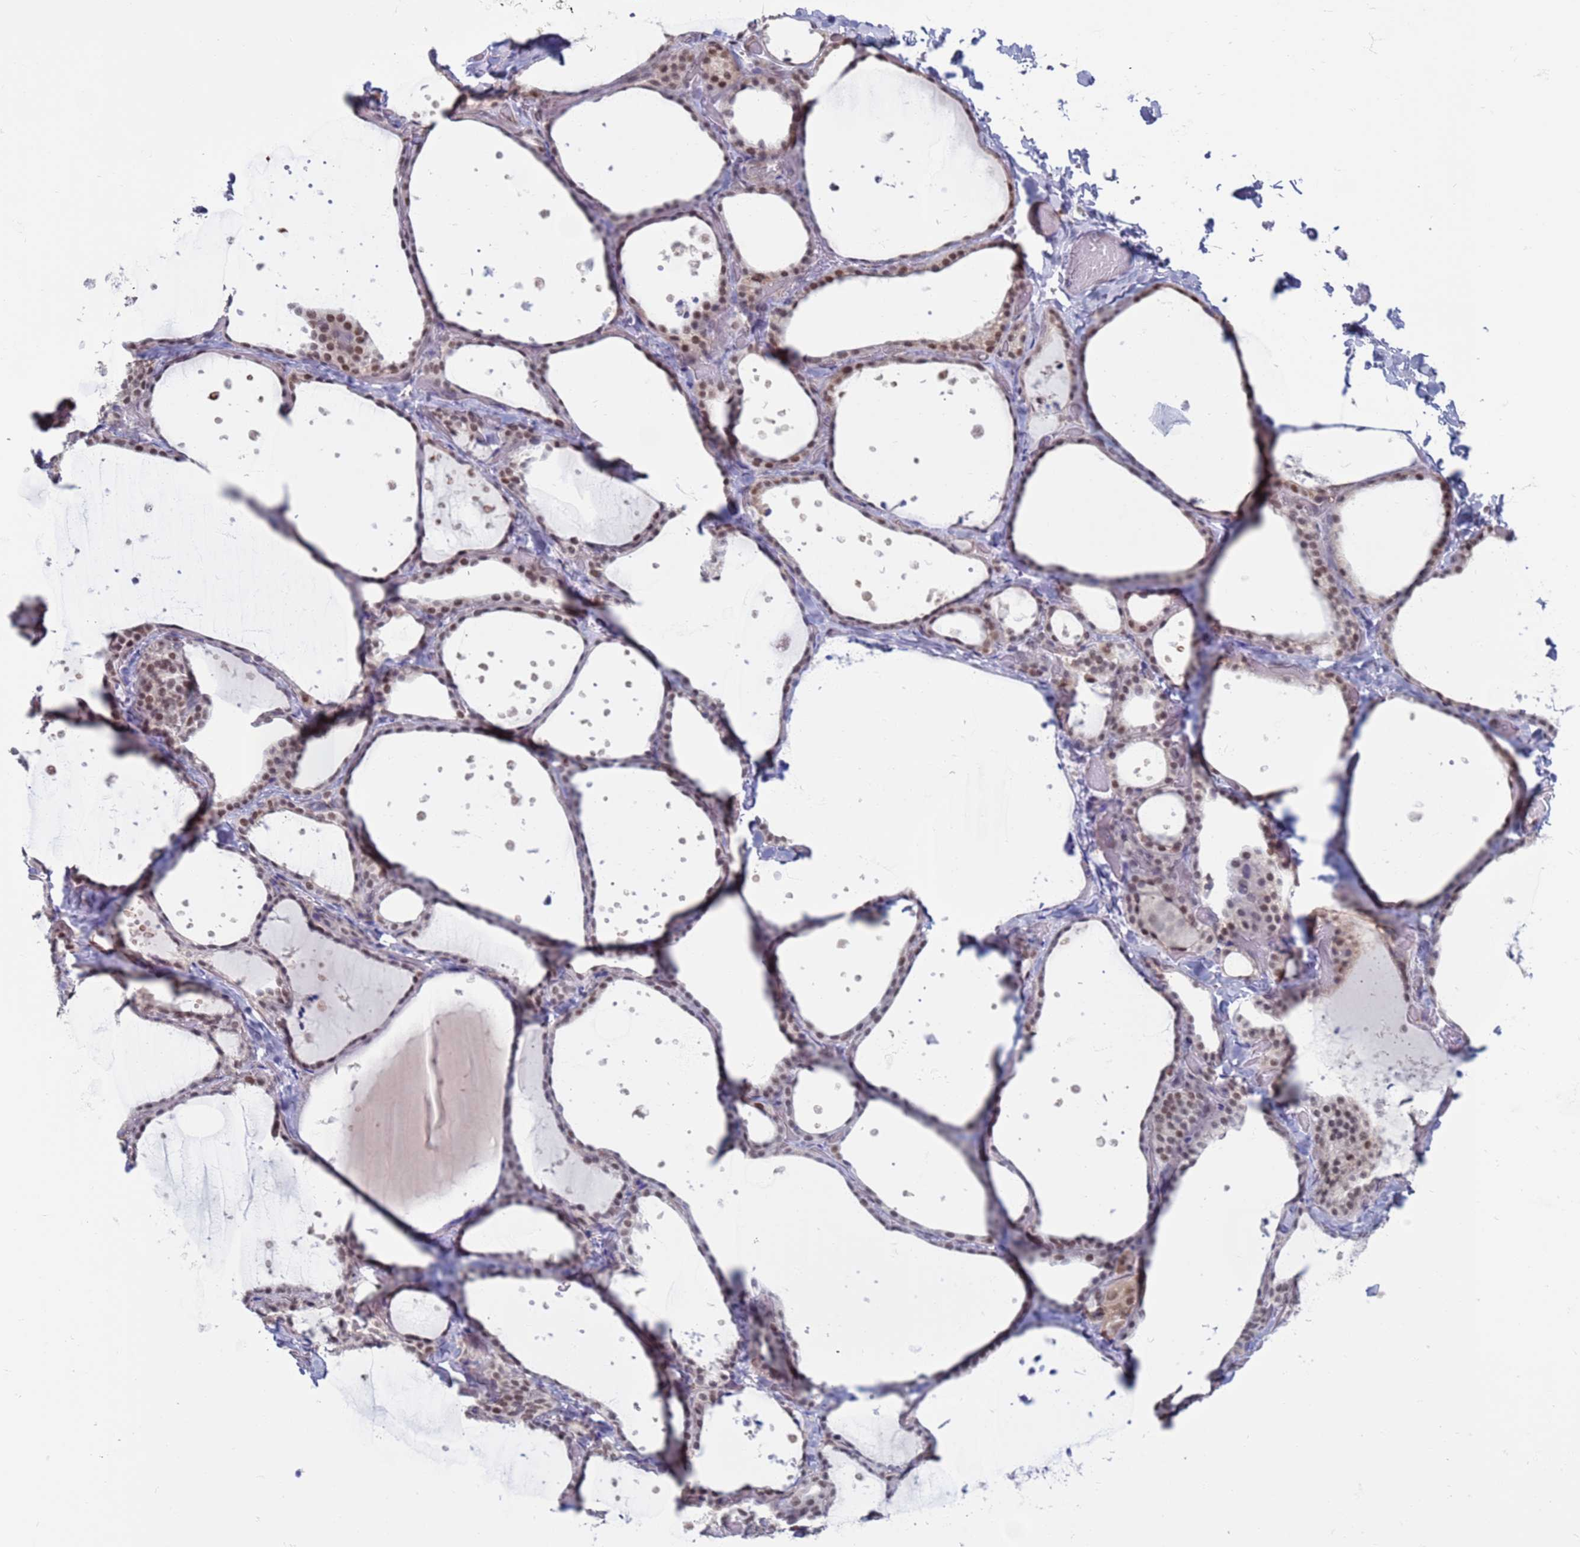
{"staining": {"intensity": "moderate", "quantity": "25%-75%", "location": "nuclear"}, "tissue": "thyroid gland", "cell_type": "Glandular cells", "image_type": "normal", "snomed": [{"axis": "morphology", "description": "Normal tissue, NOS"}, {"axis": "topography", "description": "Thyroid gland"}], "caption": "A micrograph of thyroid gland stained for a protein demonstrates moderate nuclear brown staining in glandular cells.", "gene": "SAE1", "patient": {"sex": "female", "age": 44}}